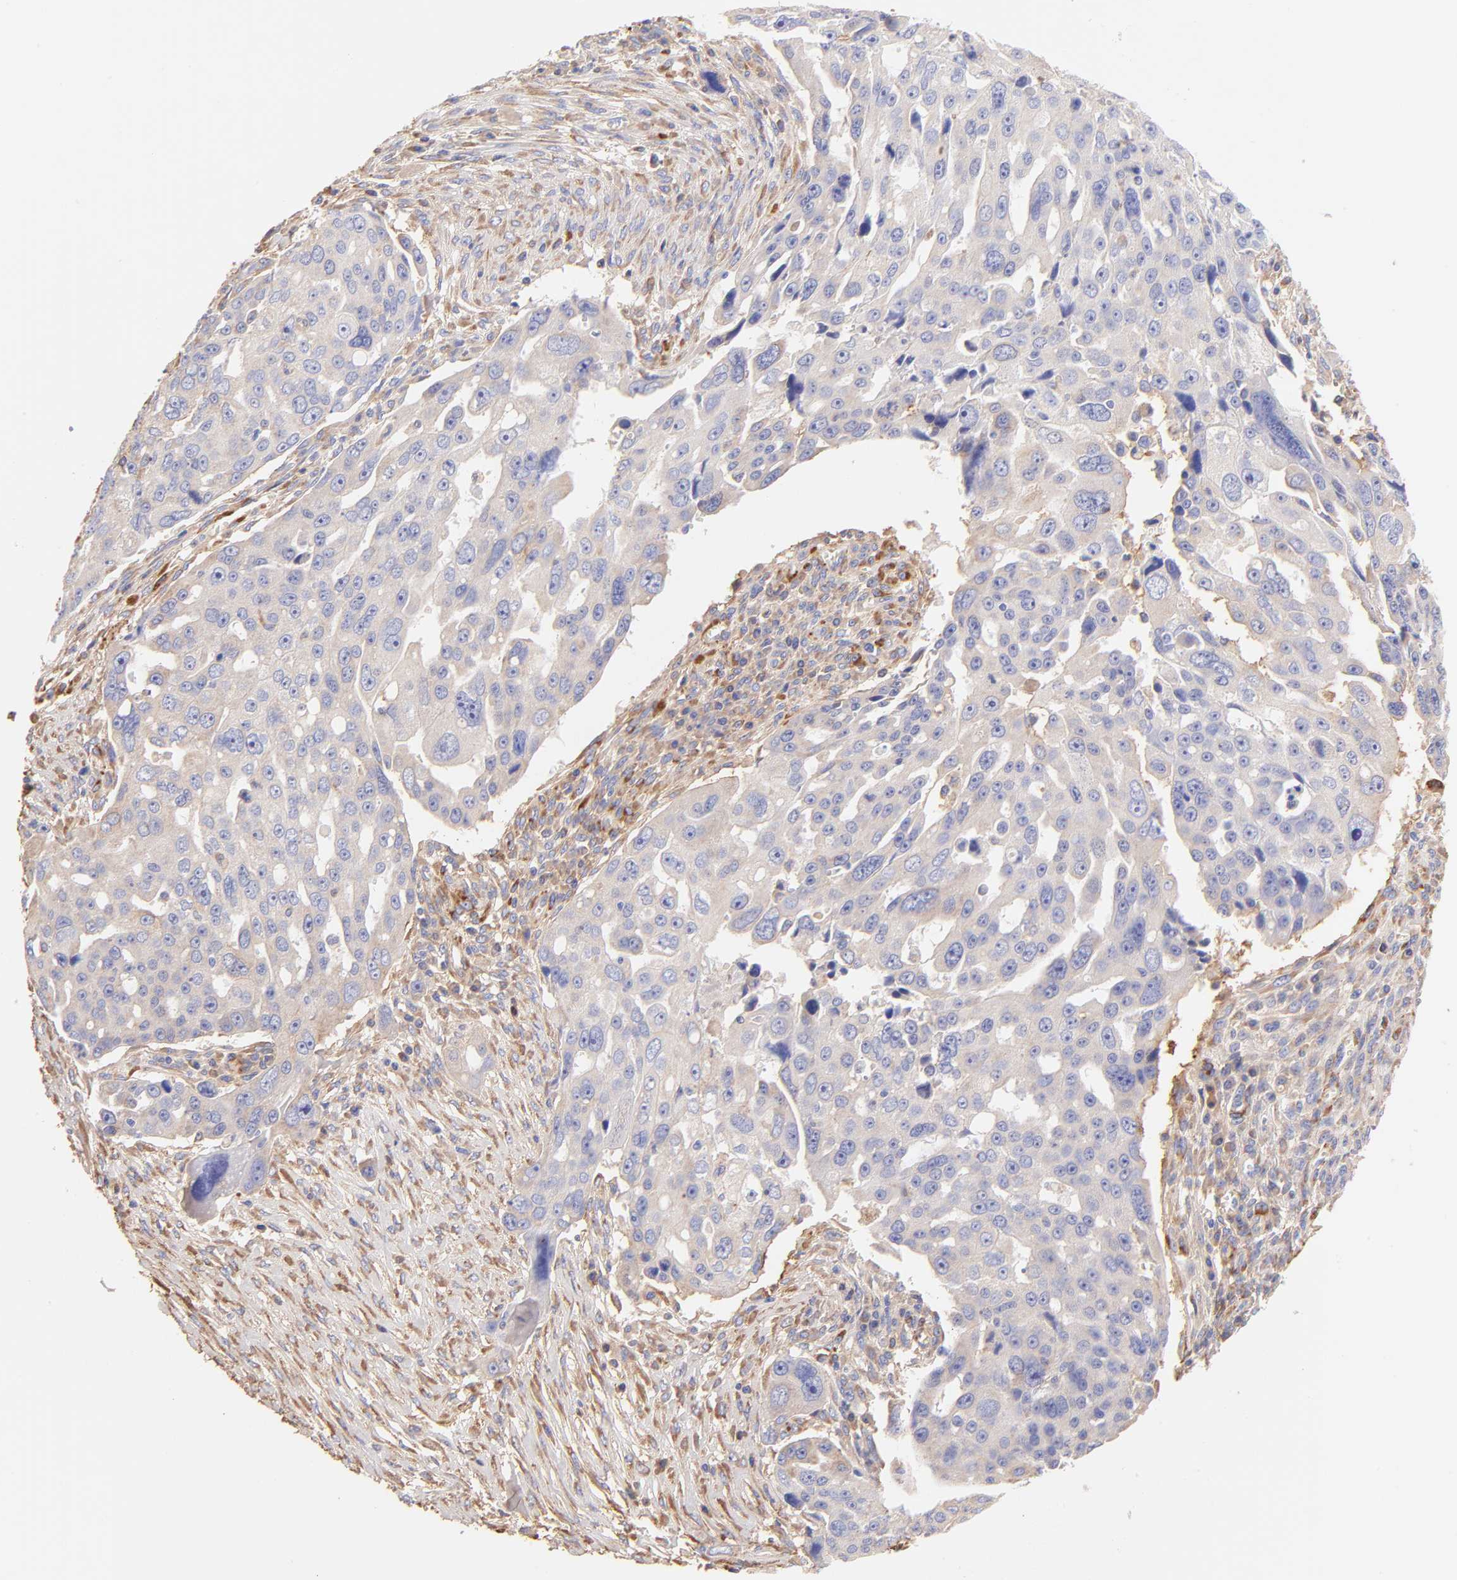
{"staining": {"intensity": "weak", "quantity": "25%-75%", "location": "cytoplasmic/membranous"}, "tissue": "ovarian cancer", "cell_type": "Tumor cells", "image_type": "cancer", "snomed": [{"axis": "morphology", "description": "Carcinoma, endometroid"}, {"axis": "topography", "description": "Ovary"}], "caption": "Human ovarian endometroid carcinoma stained with a brown dye reveals weak cytoplasmic/membranous positive expression in about 25%-75% of tumor cells.", "gene": "BGN", "patient": {"sex": "female", "age": 75}}